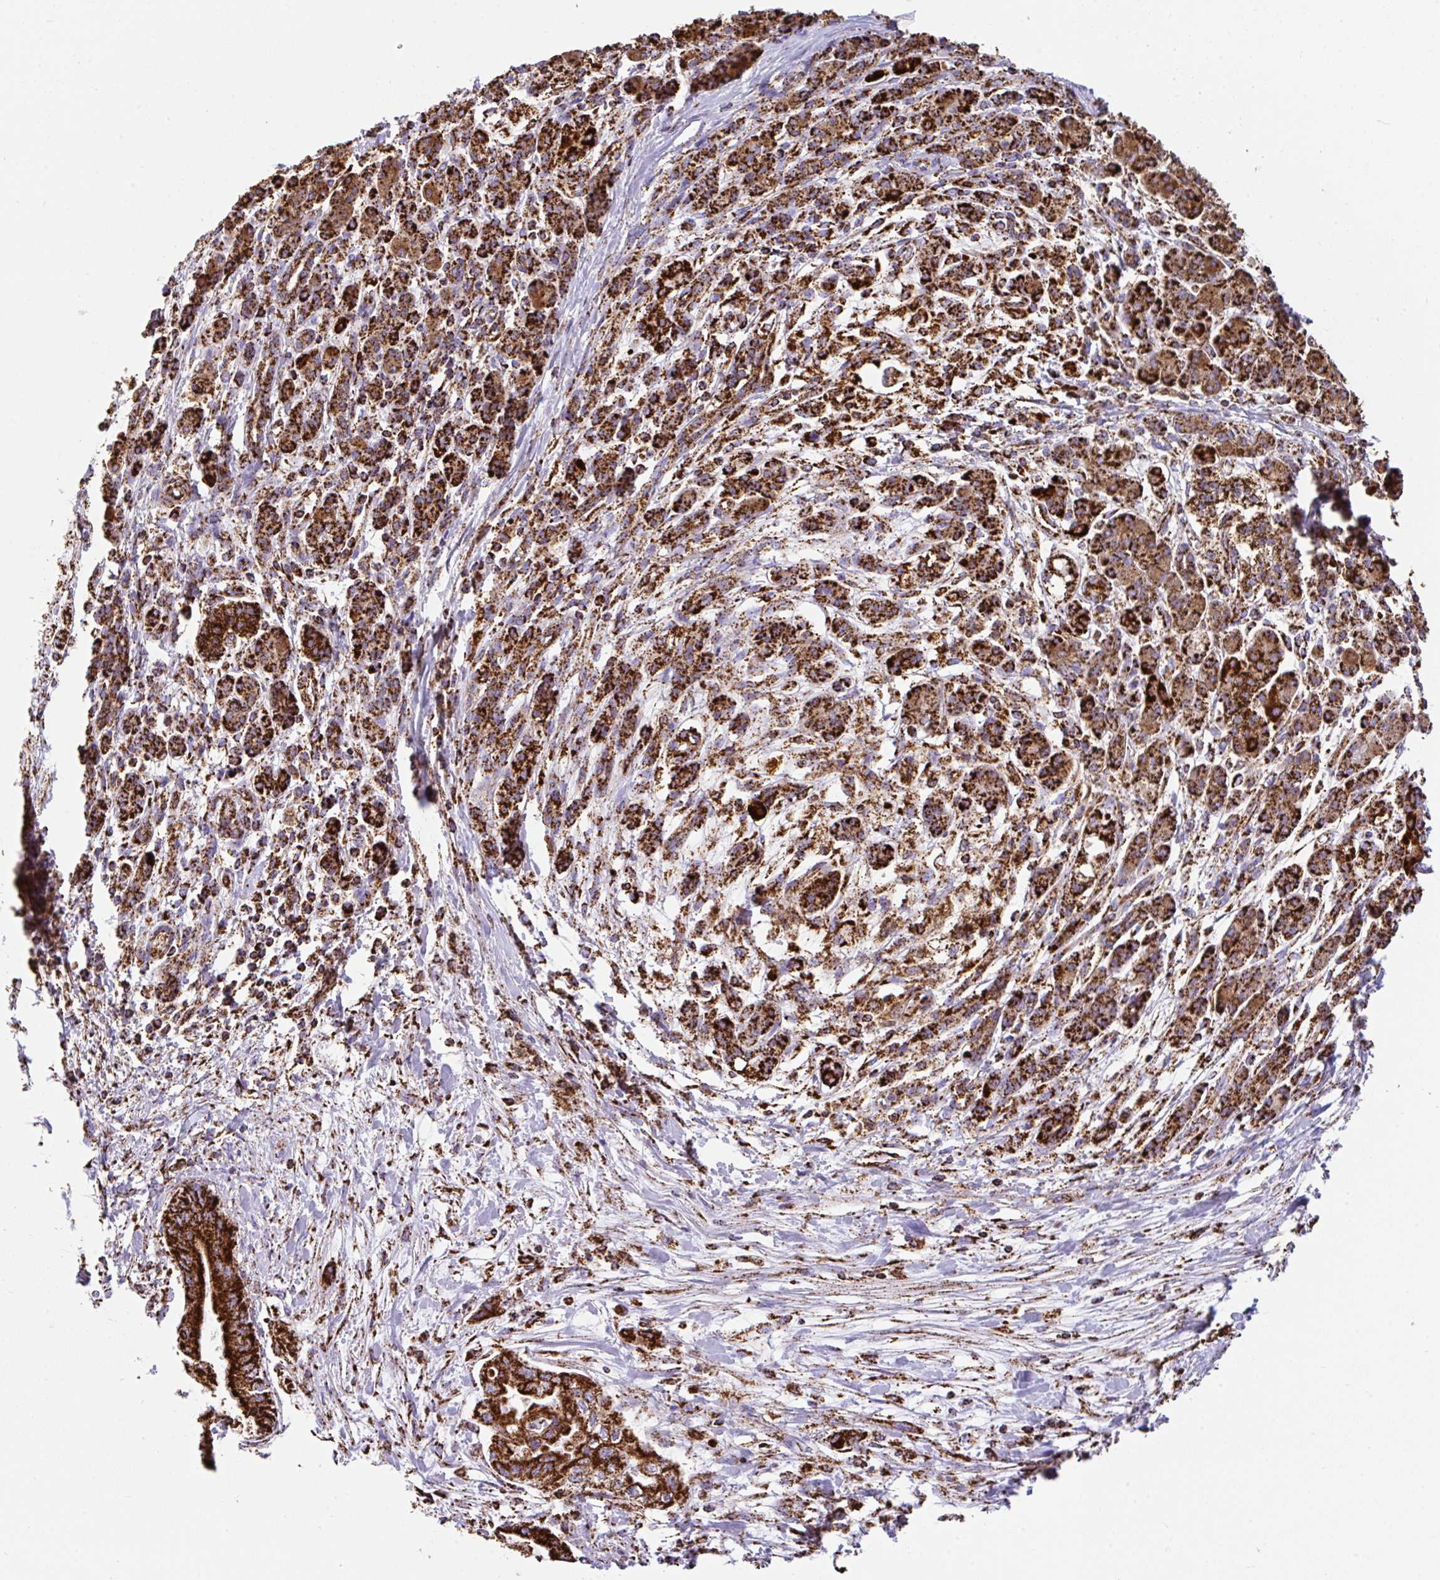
{"staining": {"intensity": "strong", "quantity": ">75%", "location": "cytoplasmic/membranous"}, "tissue": "pancreatic cancer", "cell_type": "Tumor cells", "image_type": "cancer", "snomed": [{"axis": "morphology", "description": "Adenocarcinoma, NOS"}, {"axis": "topography", "description": "Pancreas"}], "caption": "Adenocarcinoma (pancreatic) stained with DAB immunohistochemistry reveals high levels of strong cytoplasmic/membranous staining in approximately >75% of tumor cells.", "gene": "ANKRD33B", "patient": {"sex": "male", "age": 48}}